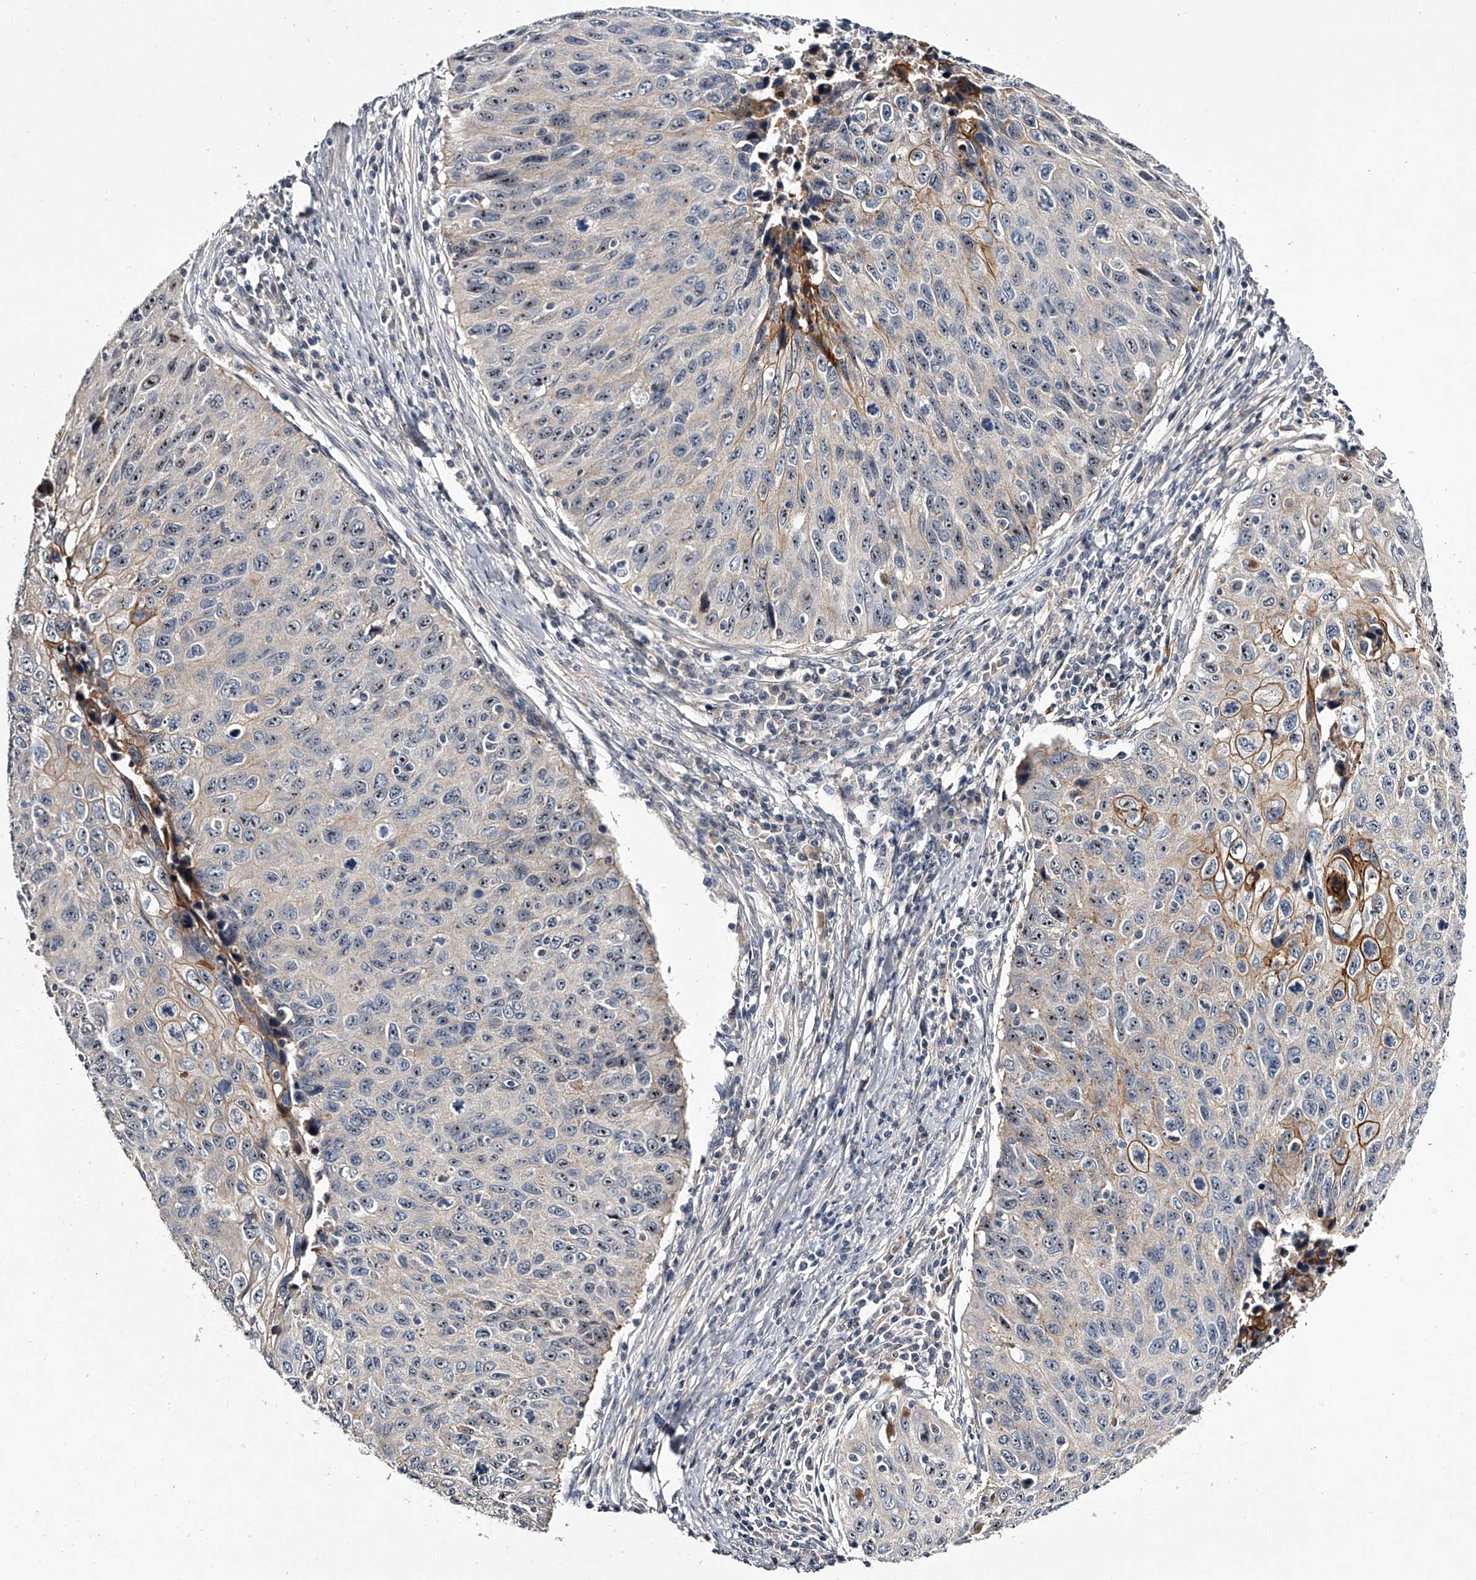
{"staining": {"intensity": "moderate", "quantity": "25%-75%", "location": "cytoplasmic/membranous,nuclear"}, "tissue": "cervical cancer", "cell_type": "Tumor cells", "image_type": "cancer", "snomed": [{"axis": "morphology", "description": "Squamous cell carcinoma, NOS"}, {"axis": "topography", "description": "Cervix"}], "caption": "Human cervical cancer (squamous cell carcinoma) stained with a protein marker demonstrates moderate staining in tumor cells.", "gene": "MDN1", "patient": {"sex": "female", "age": 53}}